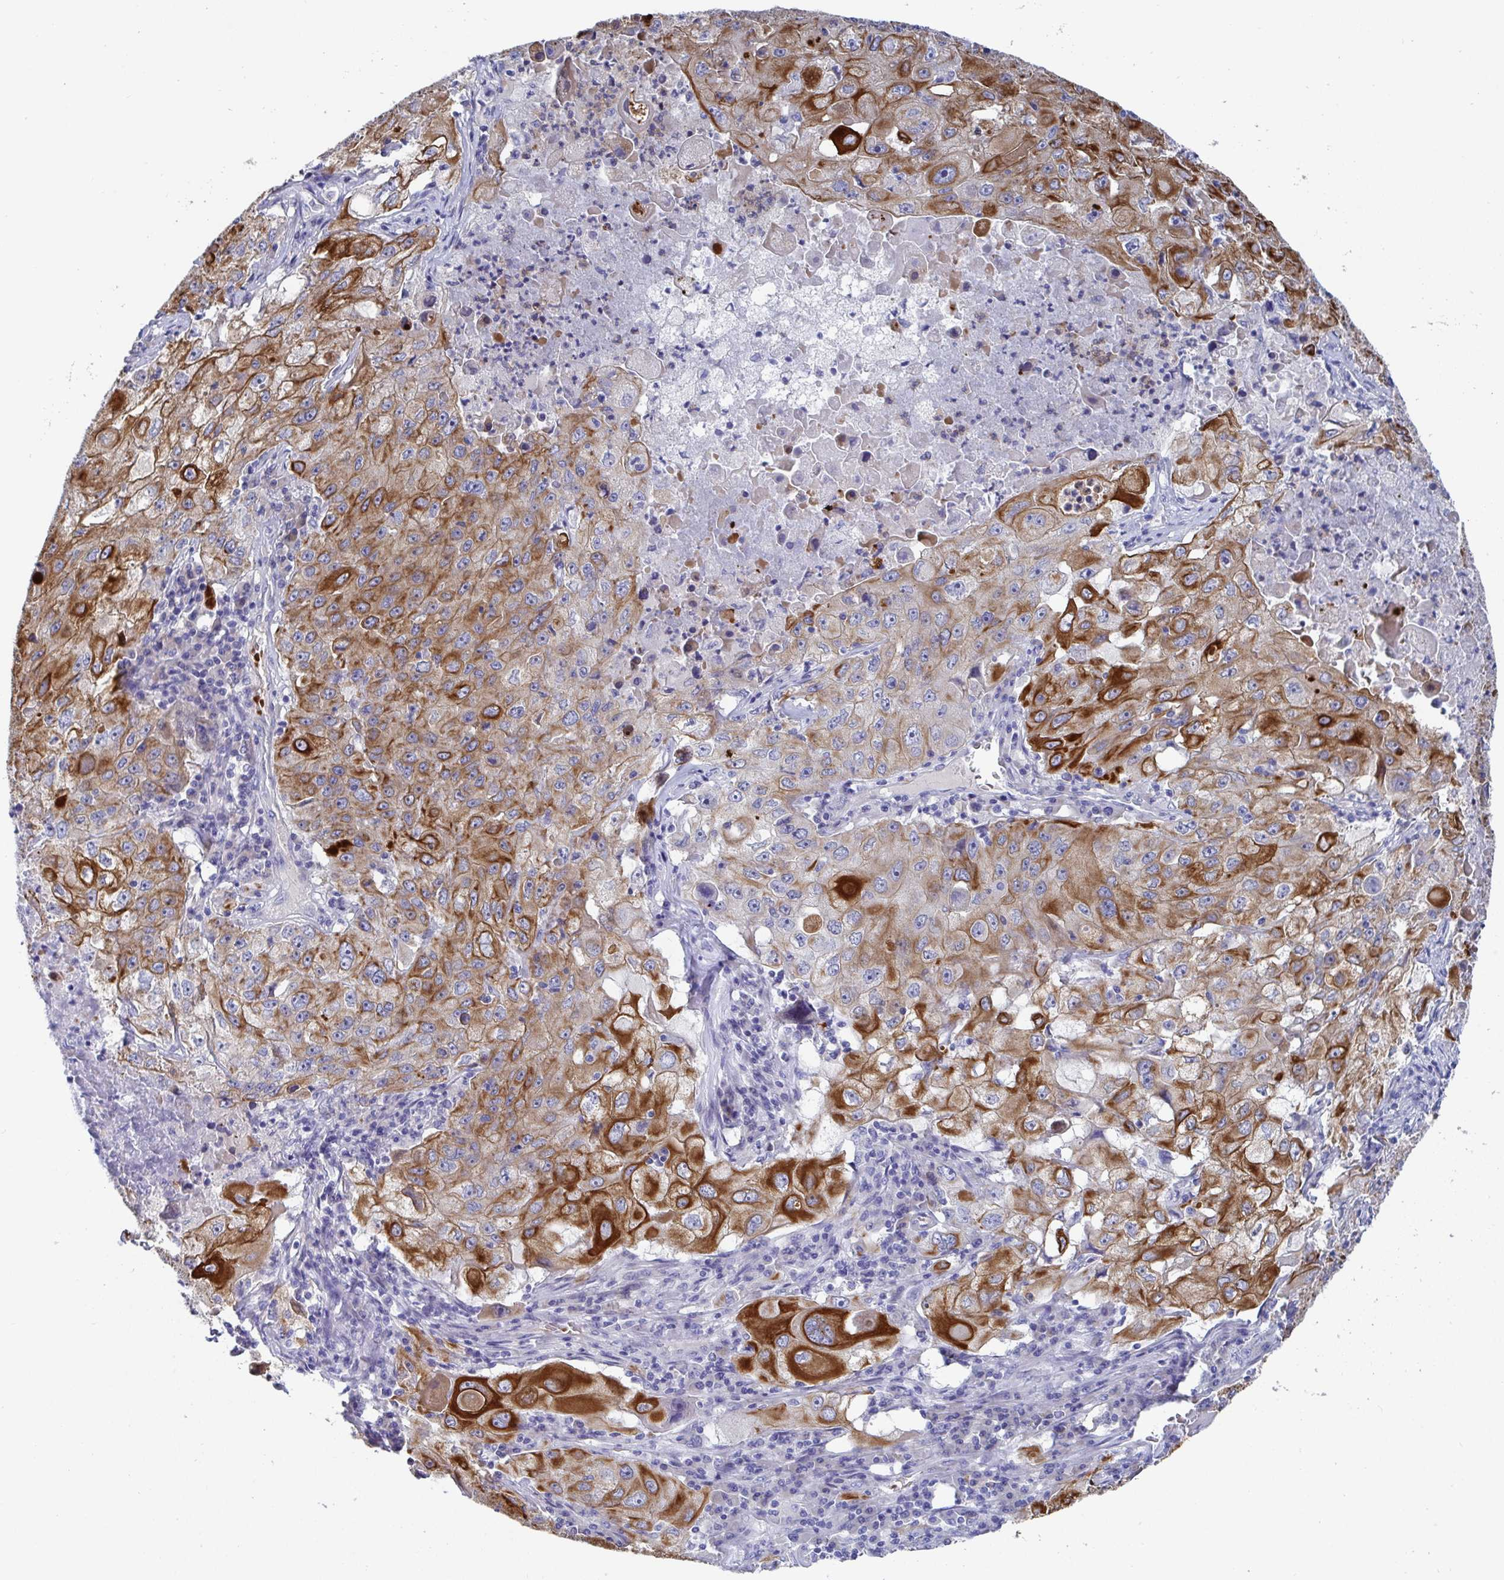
{"staining": {"intensity": "strong", "quantity": ">75%", "location": "cytoplasmic/membranous"}, "tissue": "lung cancer", "cell_type": "Tumor cells", "image_type": "cancer", "snomed": [{"axis": "morphology", "description": "Squamous cell carcinoma, NOS"}, {"axis": "topography", "description": "Lung"}], "caption": "Squamous cell carcinoma (lung) tissue exhibits strong cytoplasmic/membranous staining in about >75% of tumor cells", "gene": "CLDN8", "patient": {"sex": "male", "age": 63}}